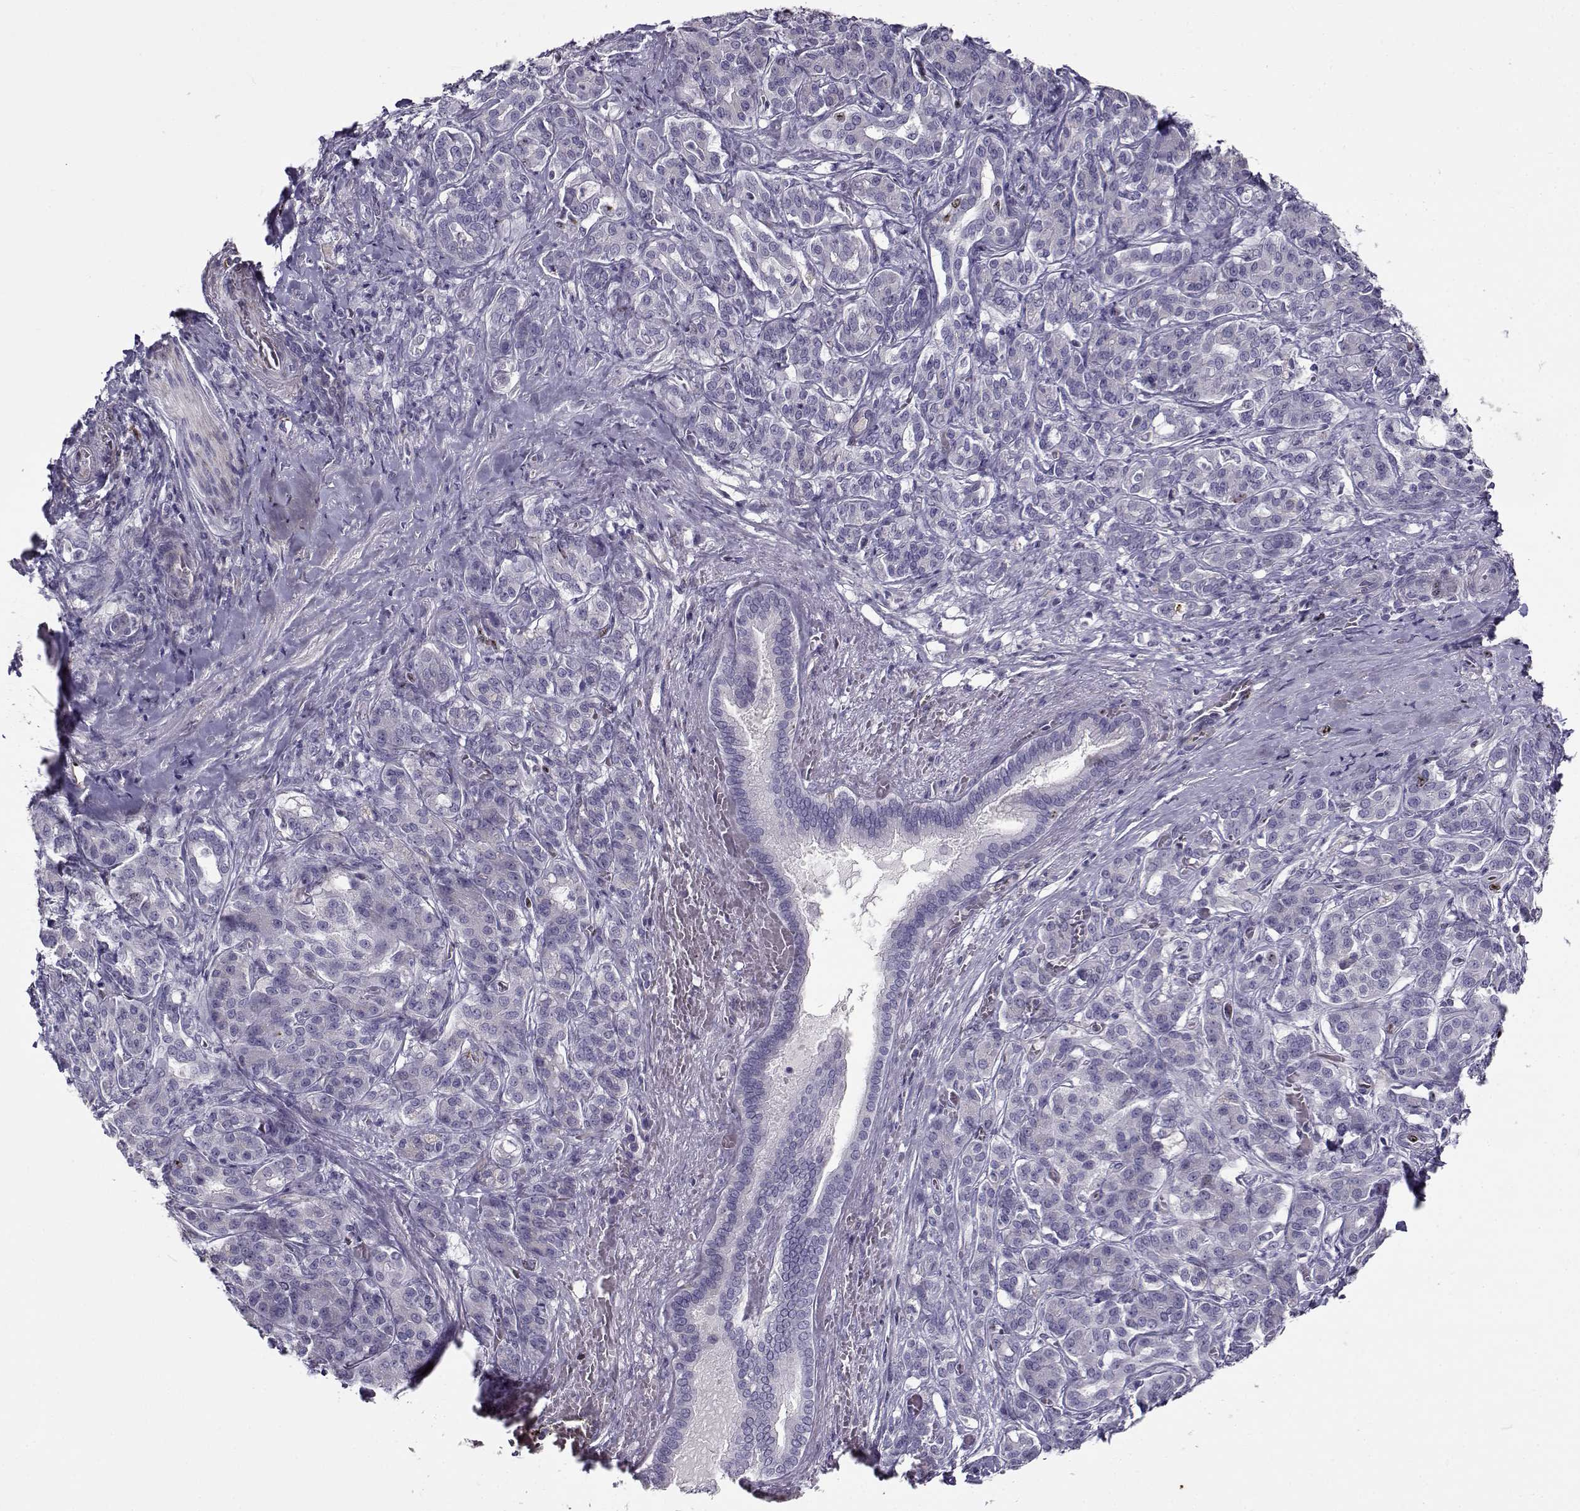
{"staining": {"intensity": "negative", "quantity": "none", "location": "none"}, "tissue": "pancreatic cancer", "cell_type": "Tumor cells", "image_type": "cancer", "snomed": [{"axis": "morphology", "description": "Normal tissue, NOS"}, {"axis": "morphology", "description": "Inflammation, NOS"}, {"axis": "morphology", "description": "Adenocarcinoma, NOS"}, {"axis": "topography", "description": "Pancreas"}], "caption": "The immunohistochemistry (IHC) micrograph has no significant expression in tumor cells of pancreatic adenocarcinoma tissue.", "gene": "NPW", "patient": {"sex": "male", "age": 57}}